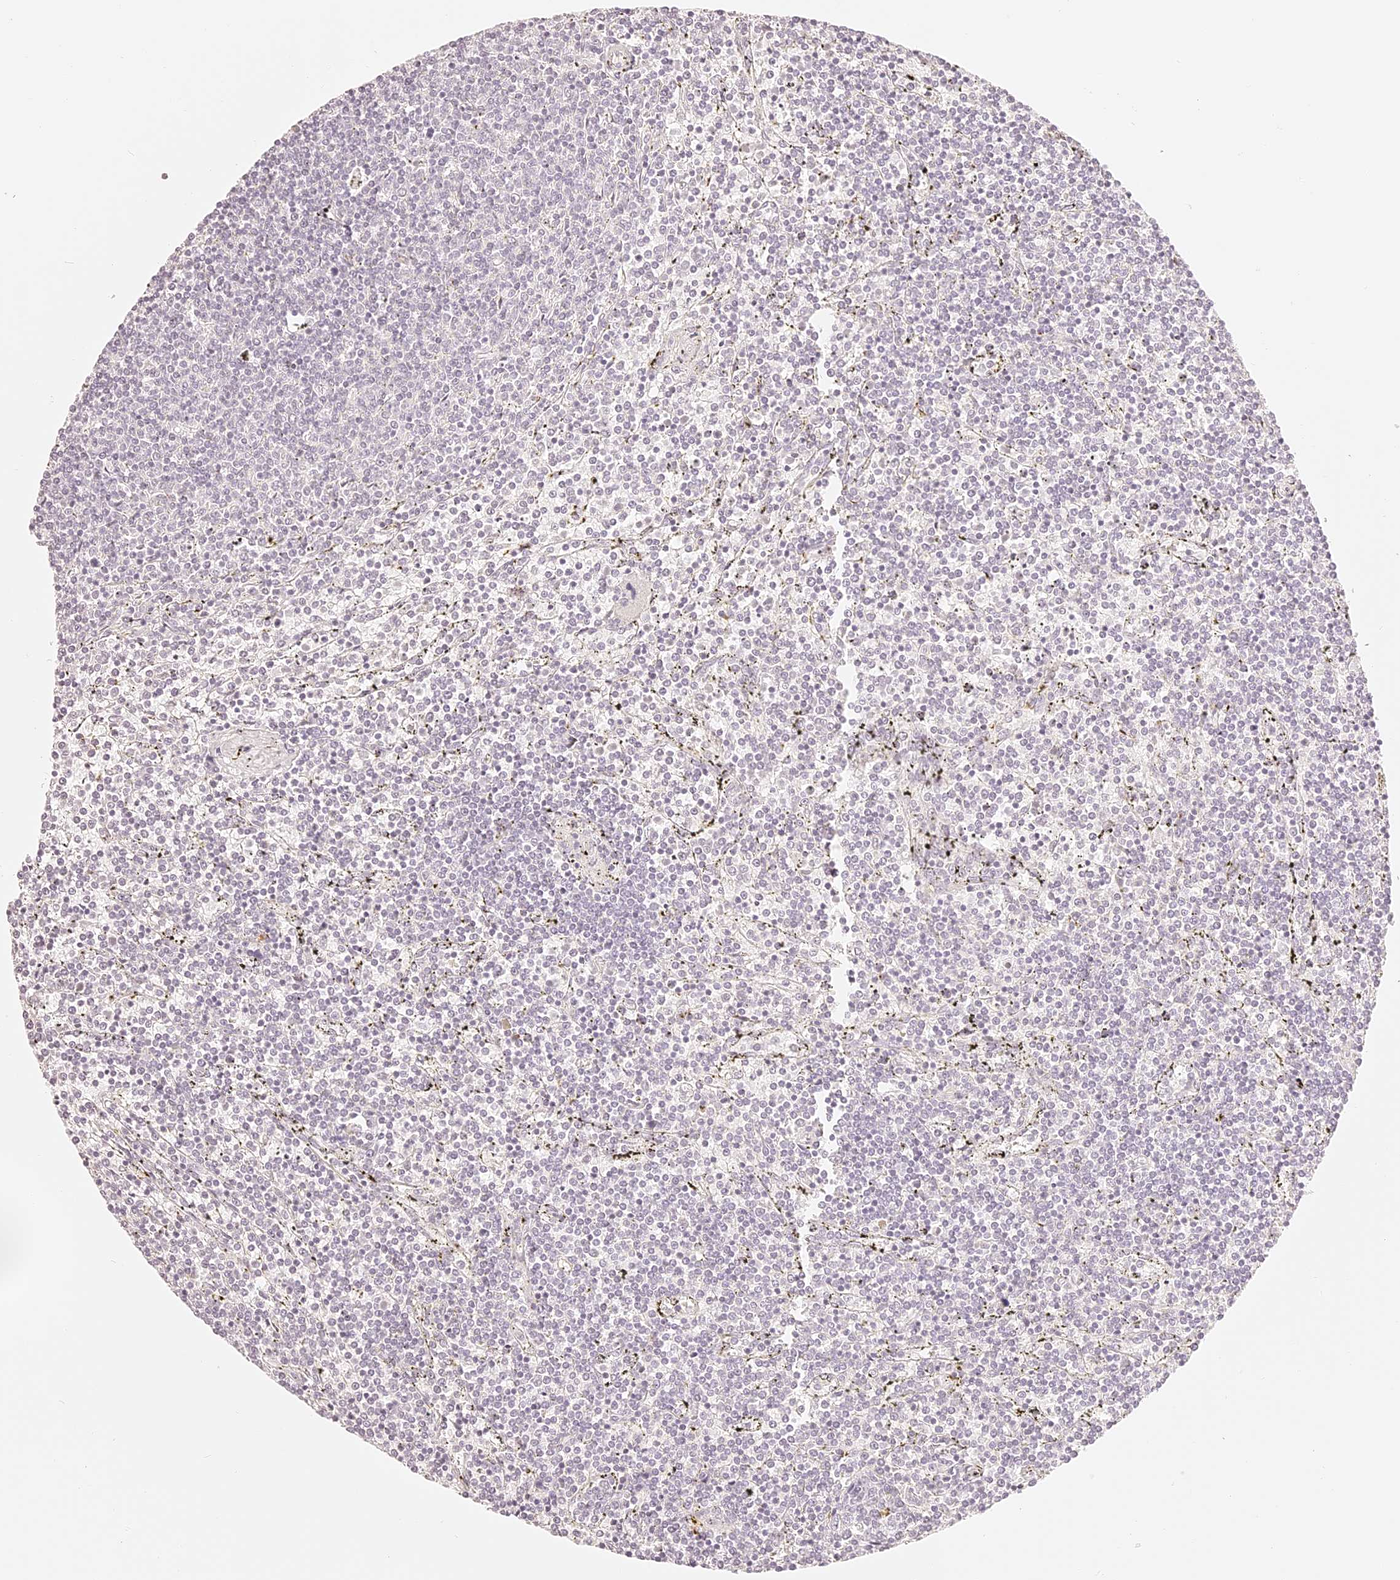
{"staining": {"intensity": "negative", "quantity": "none", "location": "none"}, "tissue": "lymphoma", "cell_type": "Tumor cells", "image_type": "cancer", "snomed": [{"axis": "morphology", "description": "Malignant lymphoma, non-Hodgkin's type, Low grade"}, {"axis": "topography", "description": "Spleen"}], "caption": "An immunohistochemistry (IHC) image of lymphoma is shown. There is no staining in tumor cells of lymphoma.", "gene": "TRIM45", "patient": {"sex": "female", "age": 50}}